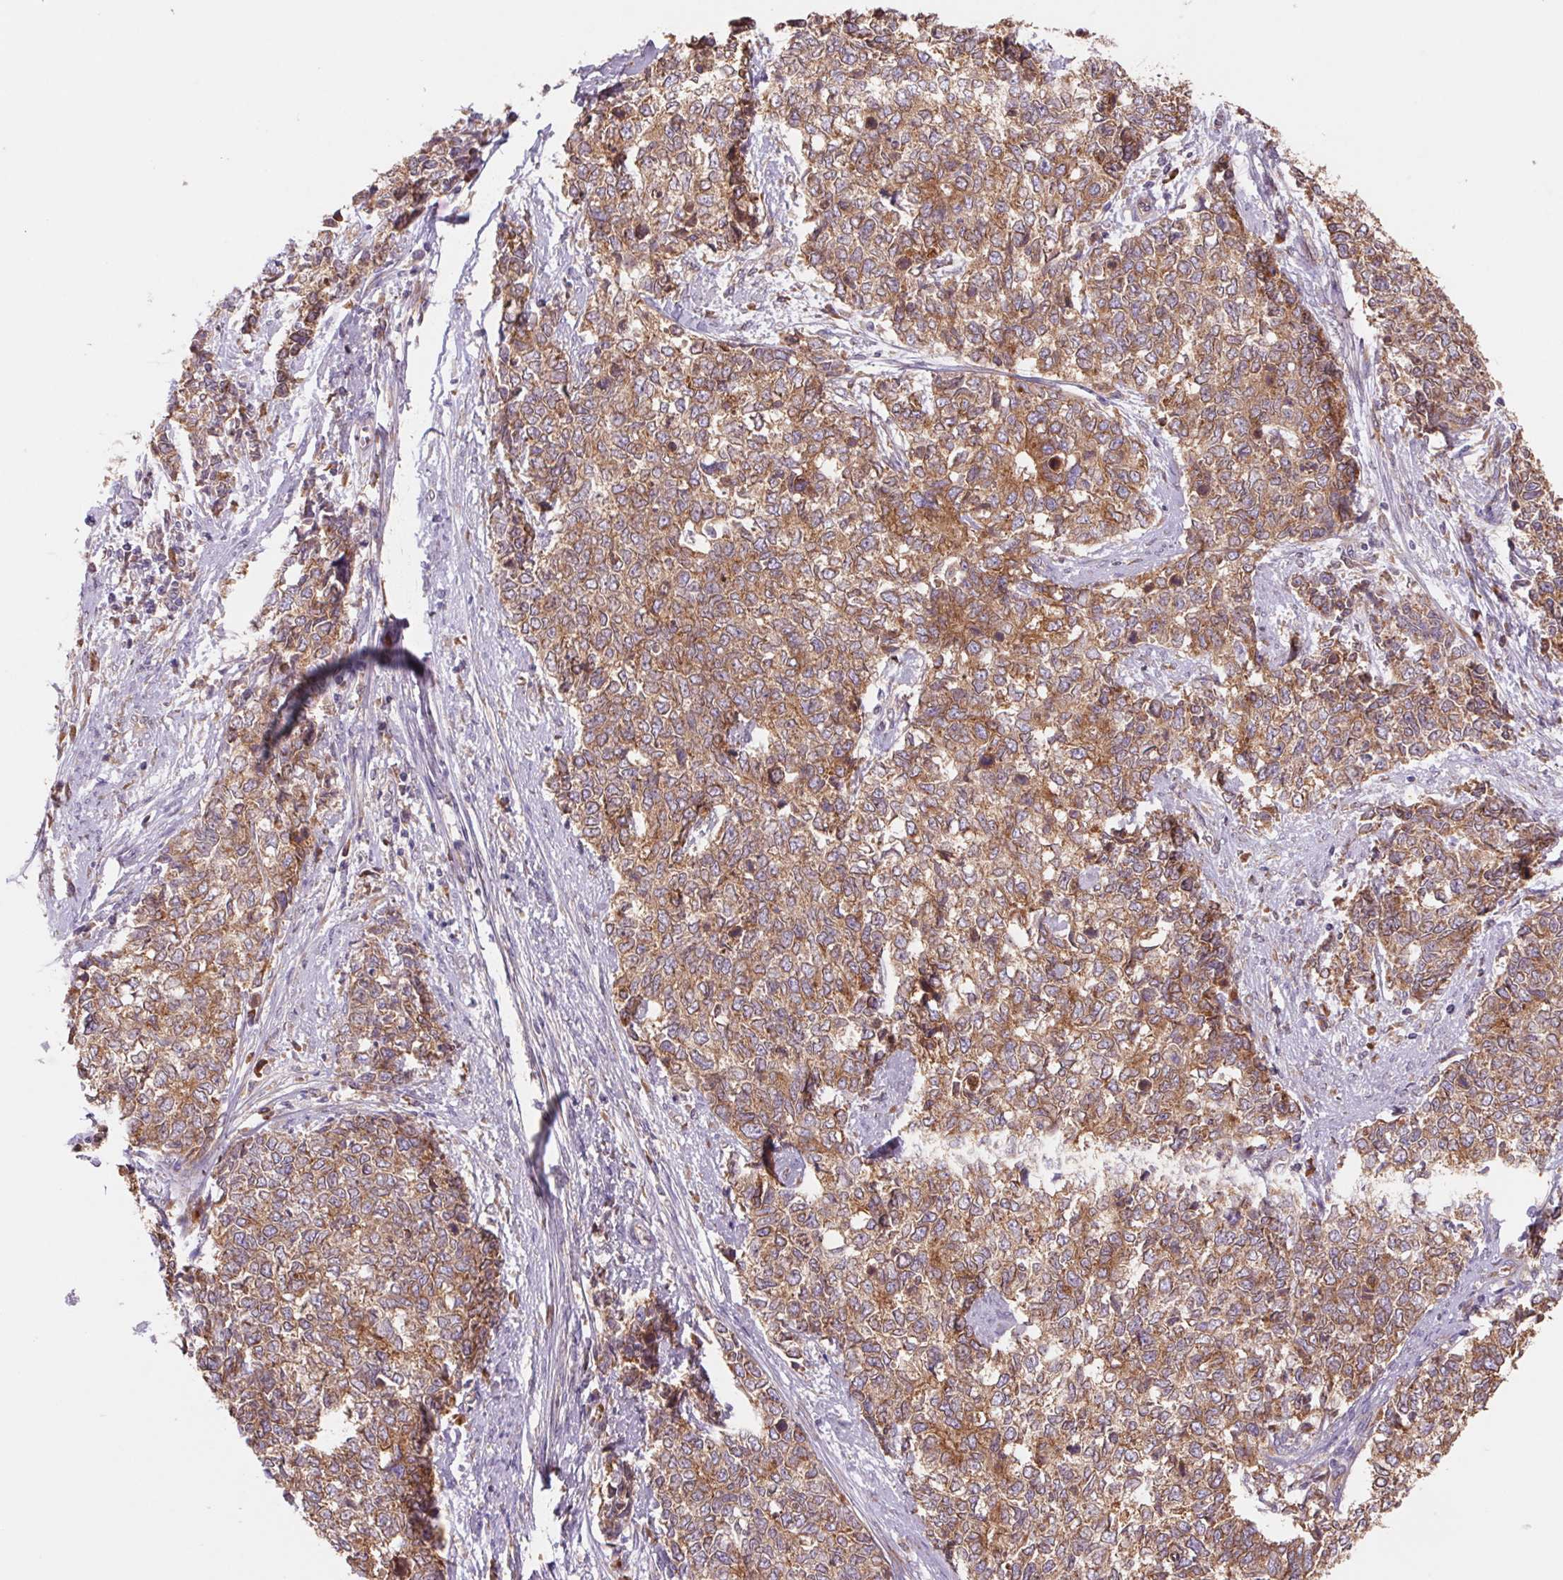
{"staining": {"intensity": "moderate", "quantity": ">75%", "location": "cytoplasmic/membranous"}, "tissue": "cervical cancer", "cell_type": "Tumor cells", "image_type": "cancer", "snomed": [{"axis": "morphology", "description": "Adenocarcinoma, NOS"}, {"axis": "topography", "description": "Cervix"}], "caption": "Immunohistochemical staining of cervical cancer (adenocarcinoma) exhibits medium levels of moderate cytoplasmic/membranous staining in about >75% of tumor cells.", "gene": "RAB1A", "patient": {"sex": "female", "age": 63}}